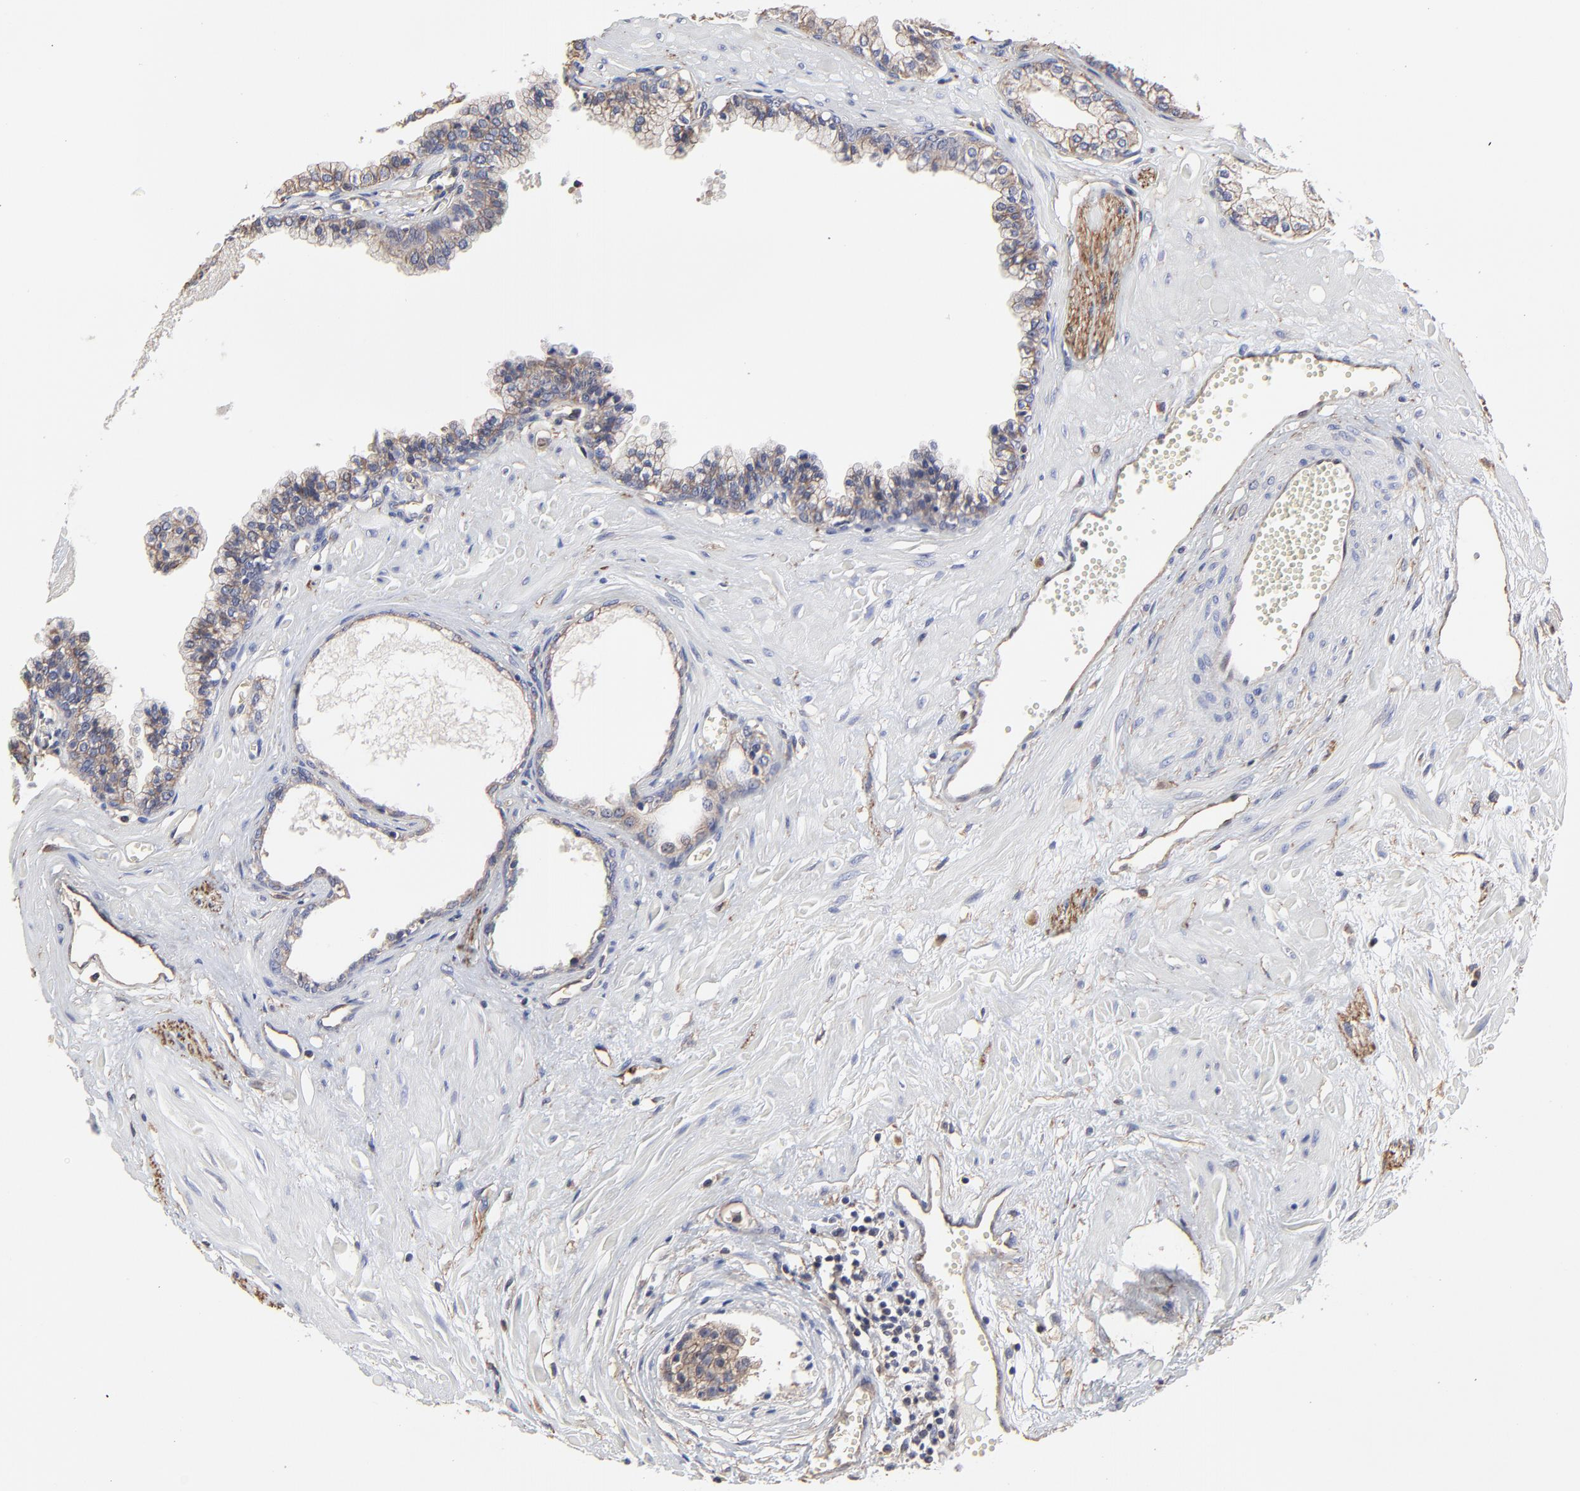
{"staining": {"intensity": "moderate", "quantity": "25%-75%", "location": "cytoplasmic/membranous"}, "tissue": "prostate cancer", "cell_type": "Tumor cells", "image_type": "cancer", "snomed": [{"axis": "morphology", "description": "Adenocarcinoma, High grade"}, {"axis": "topography", "description": "Prostate"}], "caption": "Moderate cytoplasmic/membranous expression for a protein is appreciated in approximately 25%-75% of tumor cells of adenocarcinoma (high-grade) (prostate) using immunohistochemistry.", "gene": "ARMT1", "patient": {"sex": "male", "age": 56}}